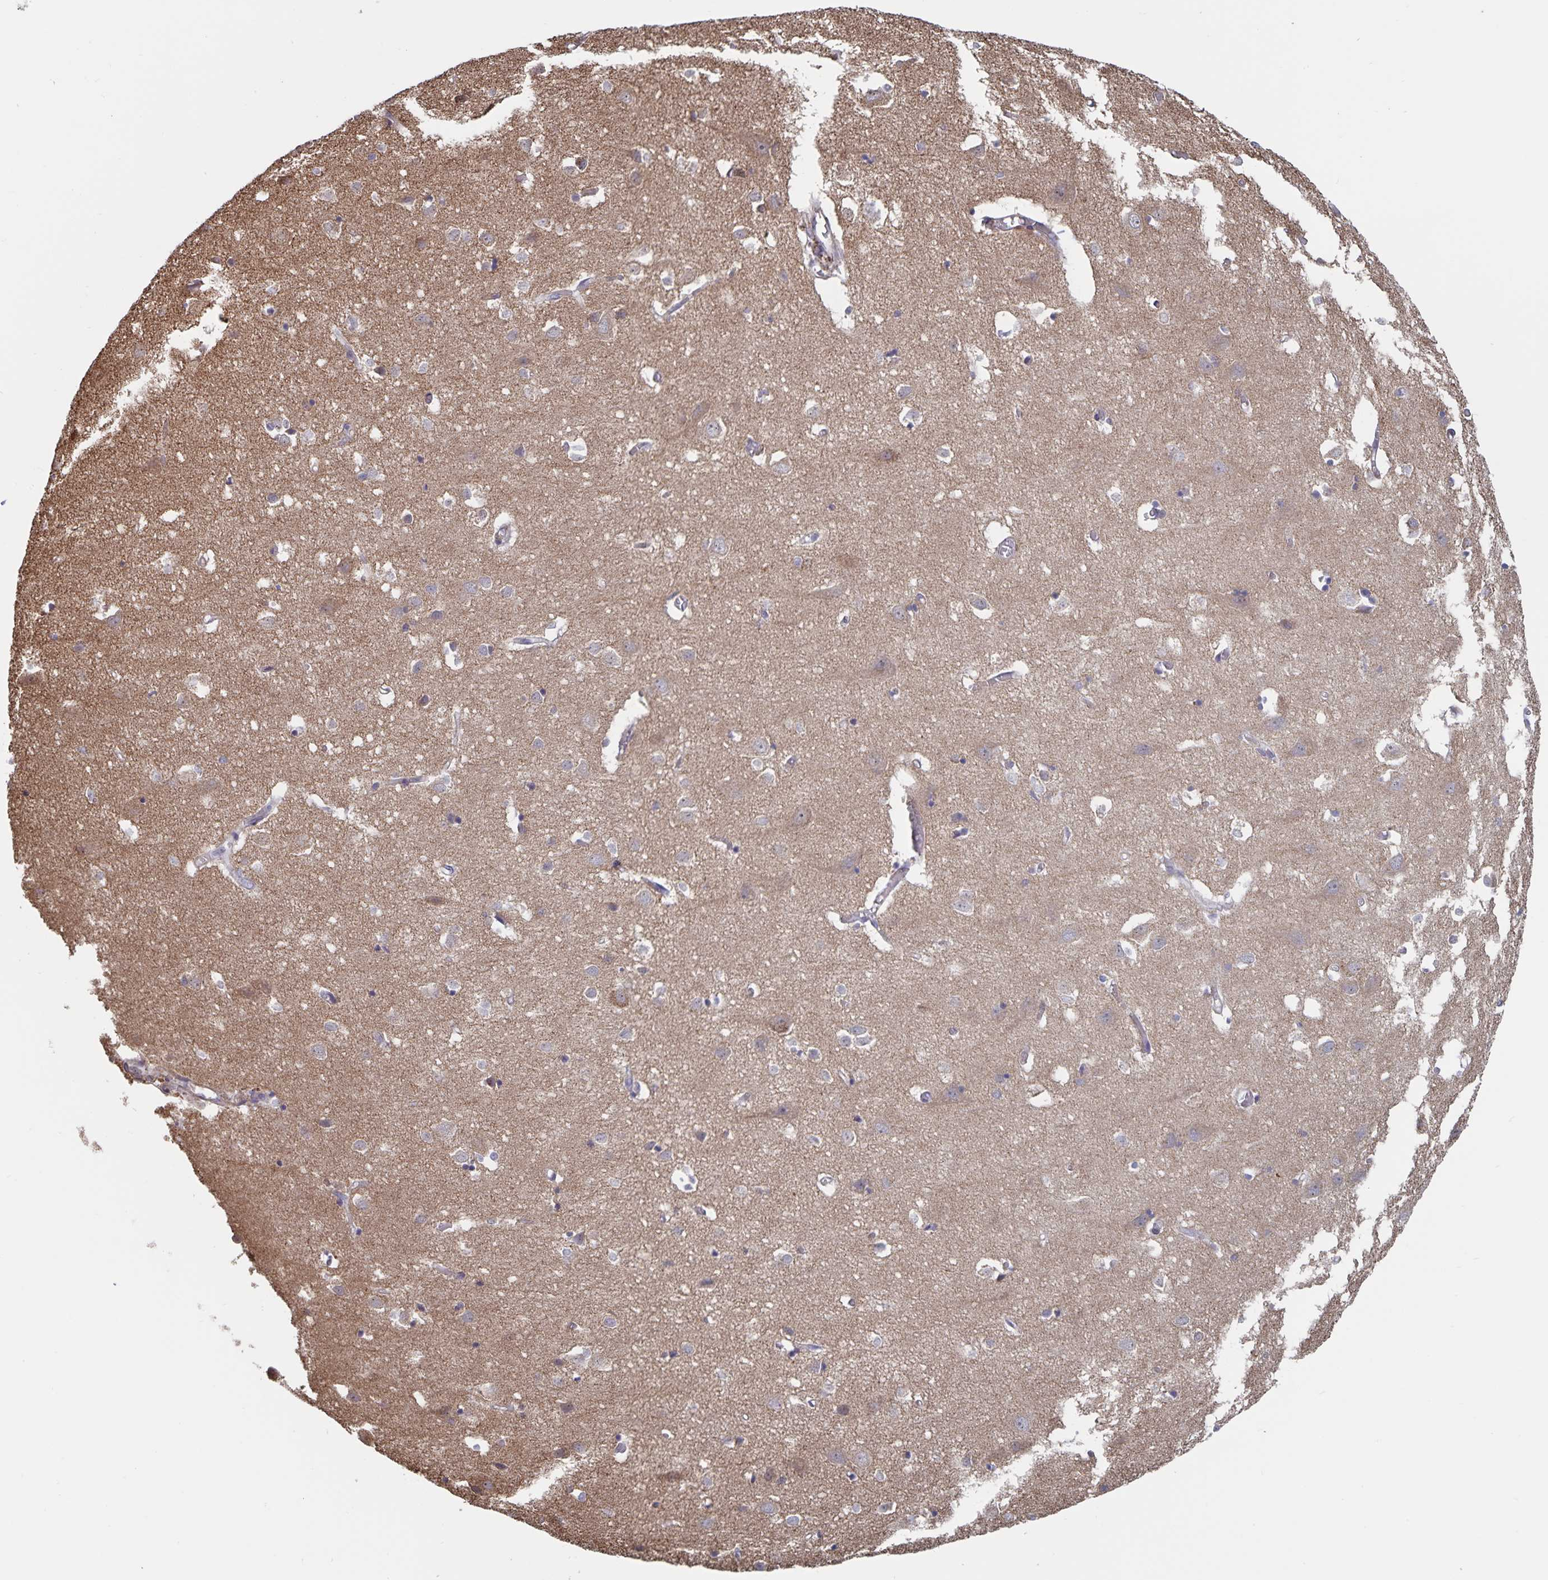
{"staining": {"intensity": "negative", "quantity": "none", "location": "none"}, "tissue": "cerebral cortex", "cell_type": "Endothelial cells", "image_type": "normal", "snomed": [{"axis": "morphology", "description": "Normal tissue, NOS"}, {"axis": "topography", "description": "Cerebral cortex"}], "caption": "Immunohistochemical staining of normal cerebral cortex reveals no significant staining in endothelial cells. (DAB (3,3'-diaminobenzidine) immunohistochemistry, high magnification).", "gene": "ACACA", "patient": {"sex": "male", "age": 70}}